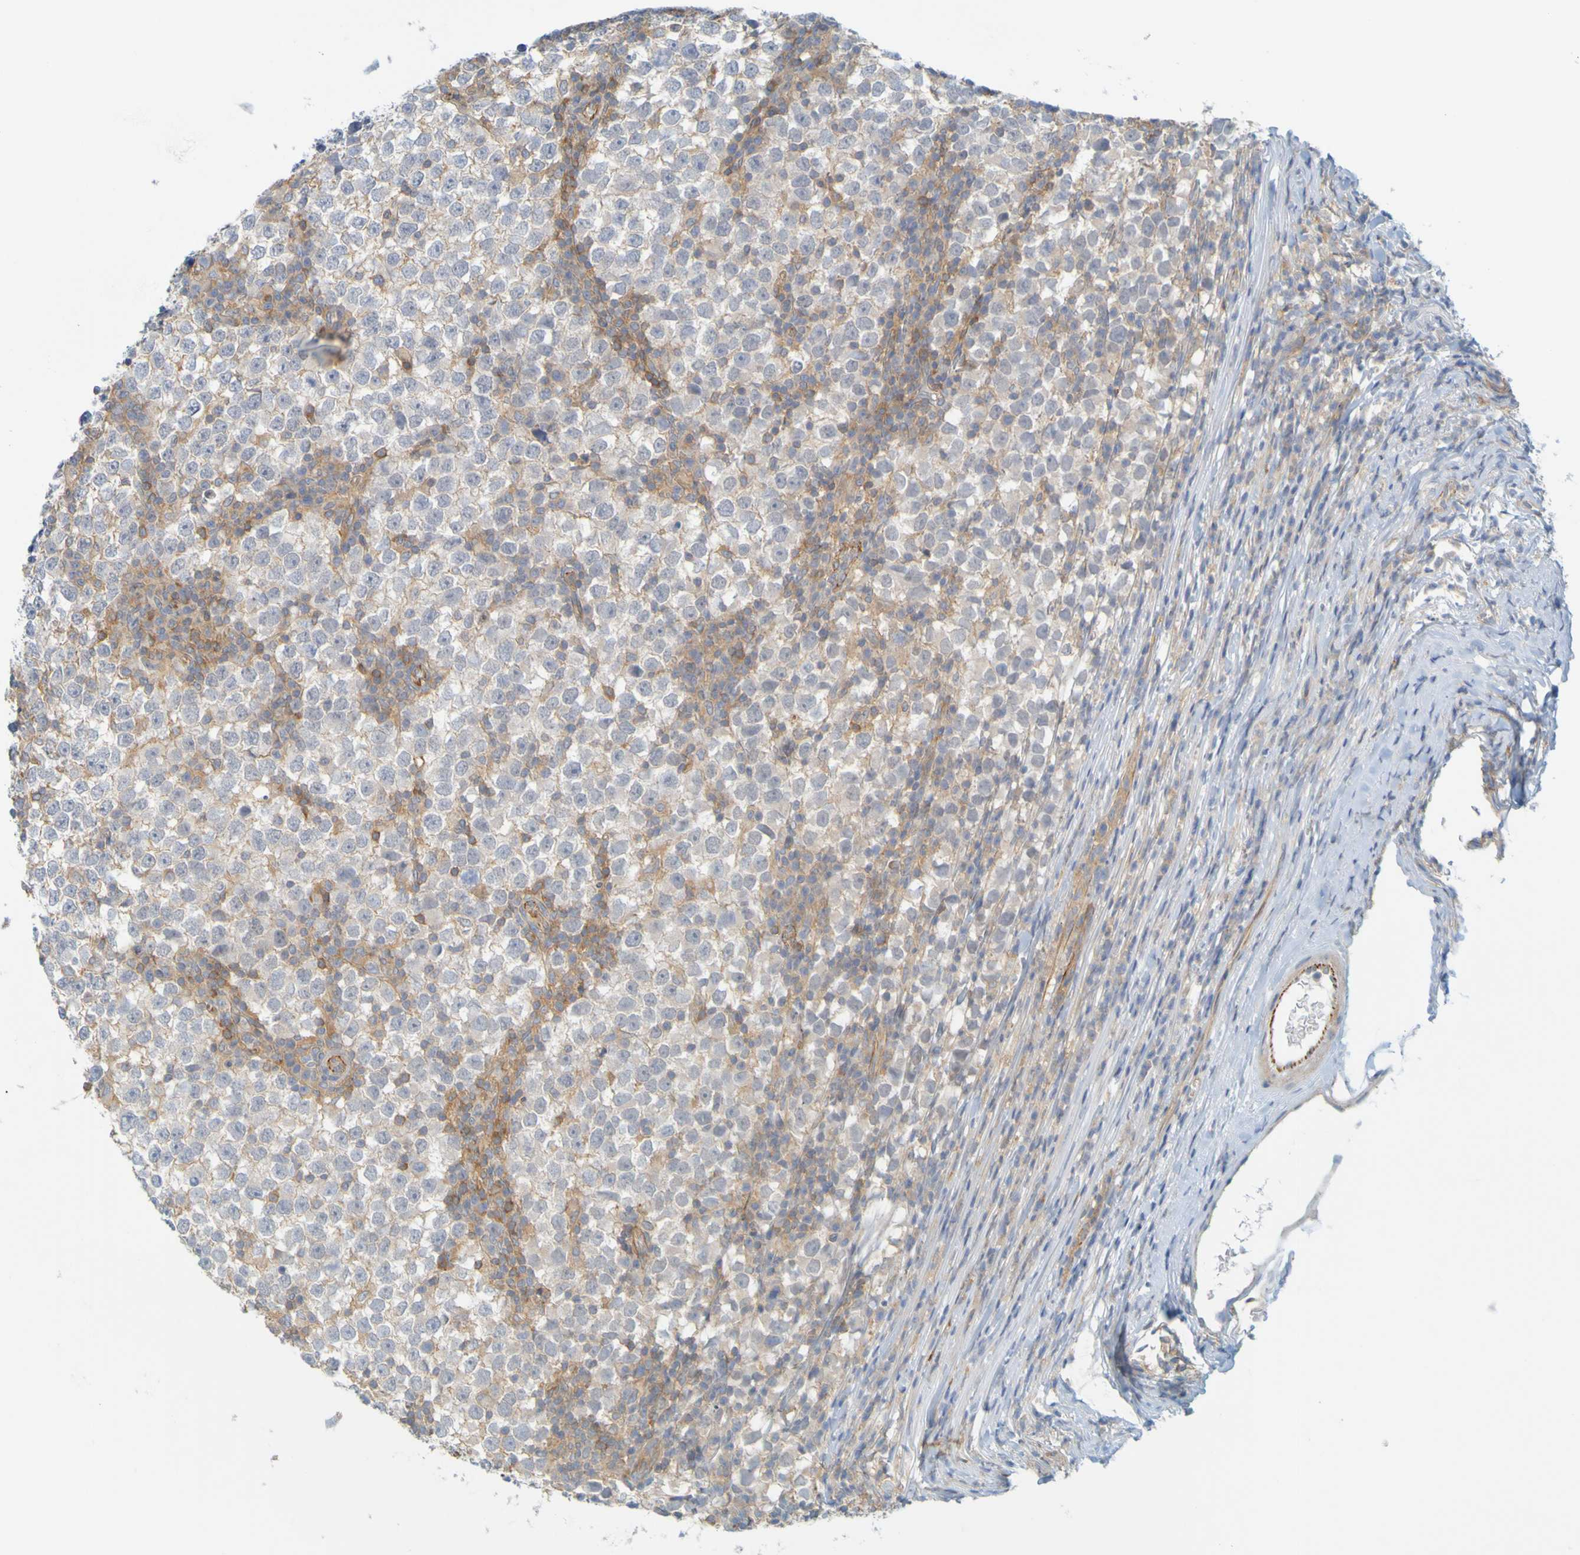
{"staining": {"intensity": "negative", "quantity": "none", "location": "none"}, "tissue": "testis cancer", "cell_type": "Tumor cells", "image_type": "cancer", "snomed": [{"axis": "morphology", "description": "Seminoma, NOS"}, {"axis": "topography", "description": "Testis"}], "caption": "The immunohistochemistry image has no significant staining in tumor cells of testis cancer tissue.", "gene": "APPL1", "patient": {"sex": "male", "age": 65}}